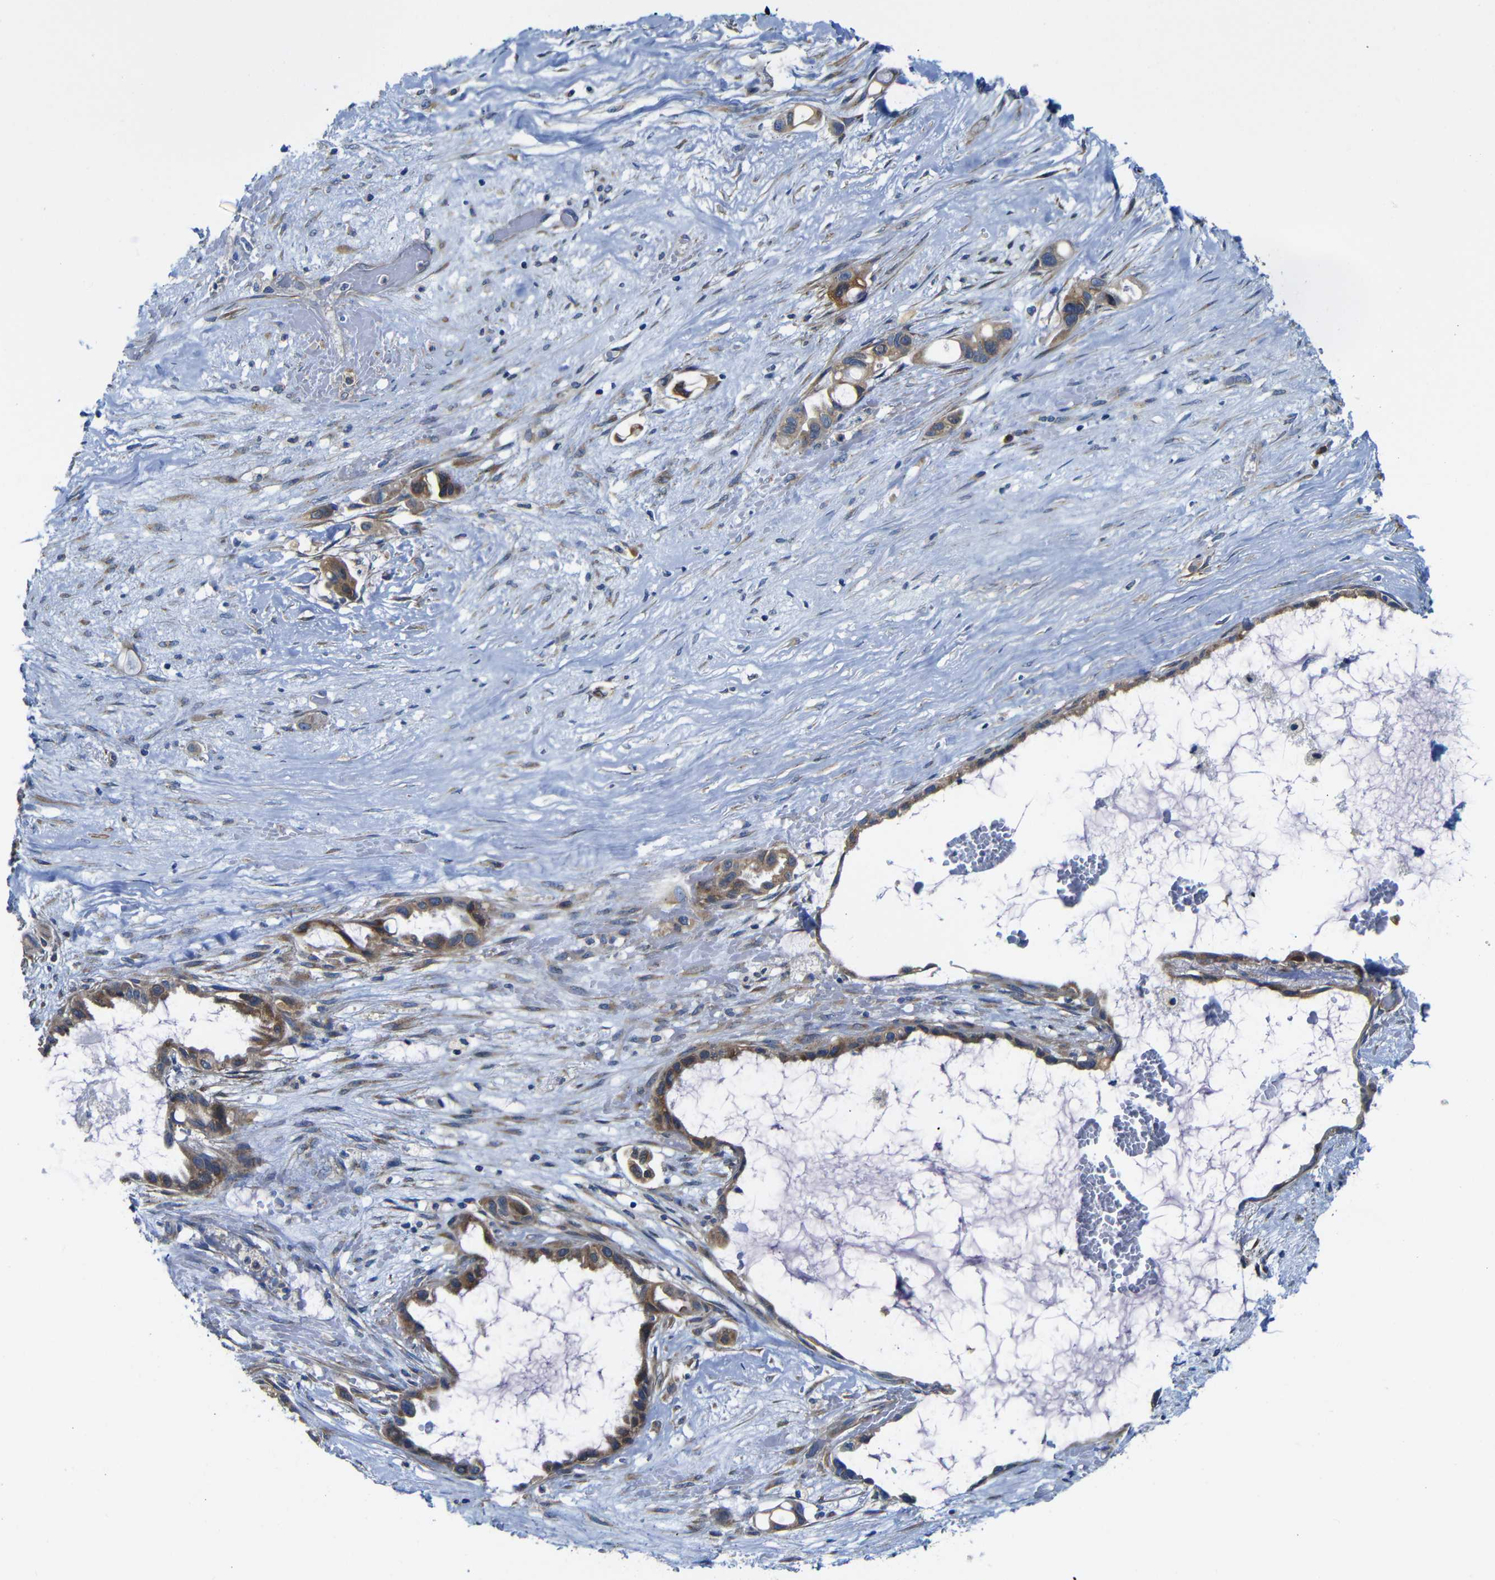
{"staining": {"intensity": "moderate", "quantity": ">75%", "location": "cytoplasmic/membranous"}, "tissue": "liver cancer", "cell_type": "Tumor cells", "image_type": "cancer", "snomed": [{"axis": "morphology", "description": "Cholangiocarcinoma"}, {"axis": "topography", "description": "Liver"}], "caption": "Immunohistochemistry micrograph of liver cholangiocarcinoma stained for a protein (brown), which demonstrates medium levels of moderate cytoplasmic/membranous positivity in about >75% of tumor cells.", "gene": "DDRGK1", "patient": {"sex": "female", "age": 65}}